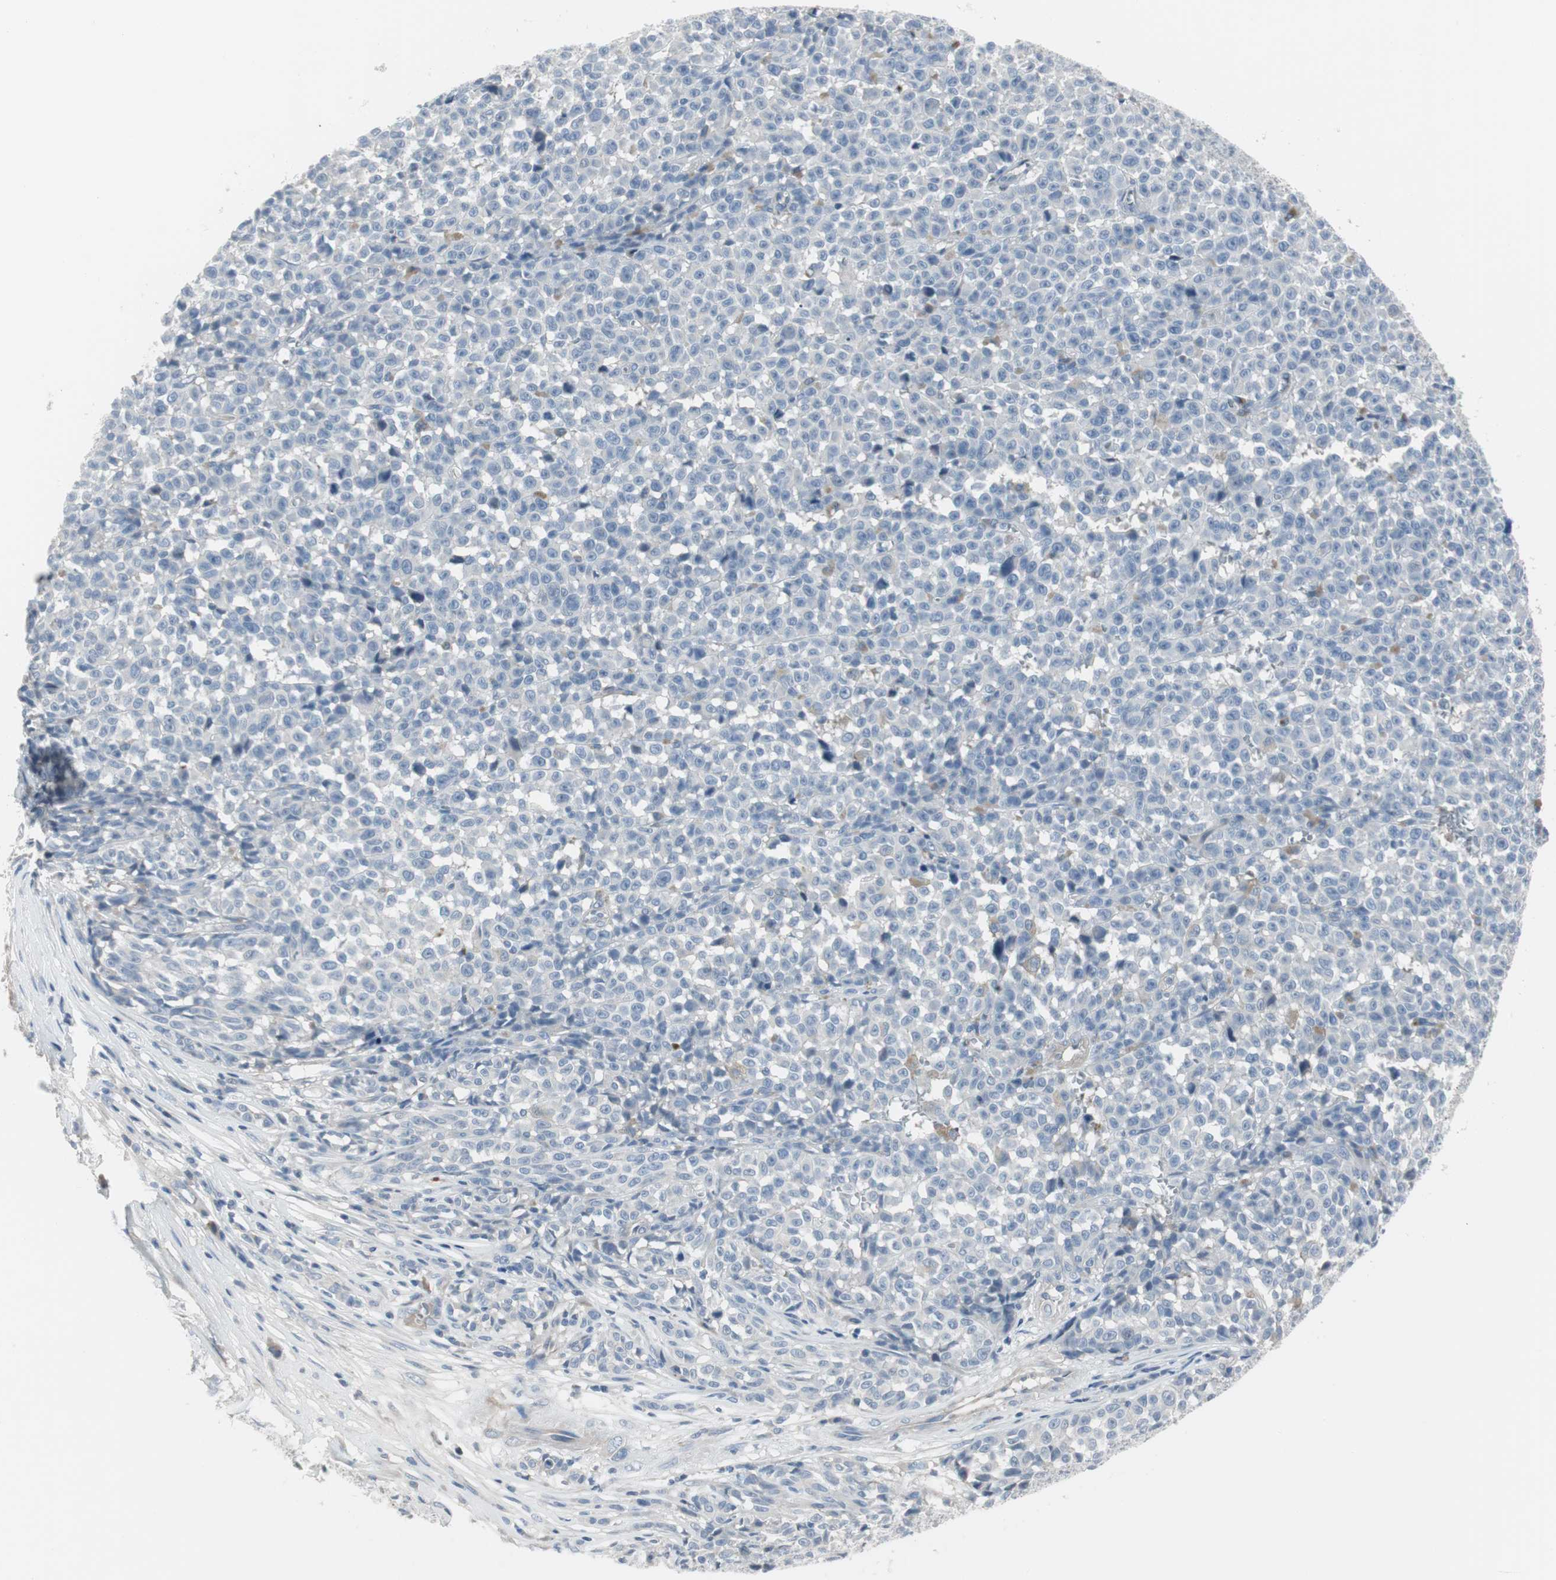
{"staining": {"intensity": "negative", "quantity": "none", "location": "none"}, "tissue": "melanoma", "cell_type": "Tumor cells", "image_type": "cancer", "snomed": [{"axis": "morphology", "description": "Malignant melanoma, NOS"}, {"axis": "topography", "description": "Skin"}], "caption": "Human melanoma stained for a protein using immunohistochemistry exhibits no expression in tumor cells.", "gene": "PIGR", "patient": {"sex": "female", "age": 82}}